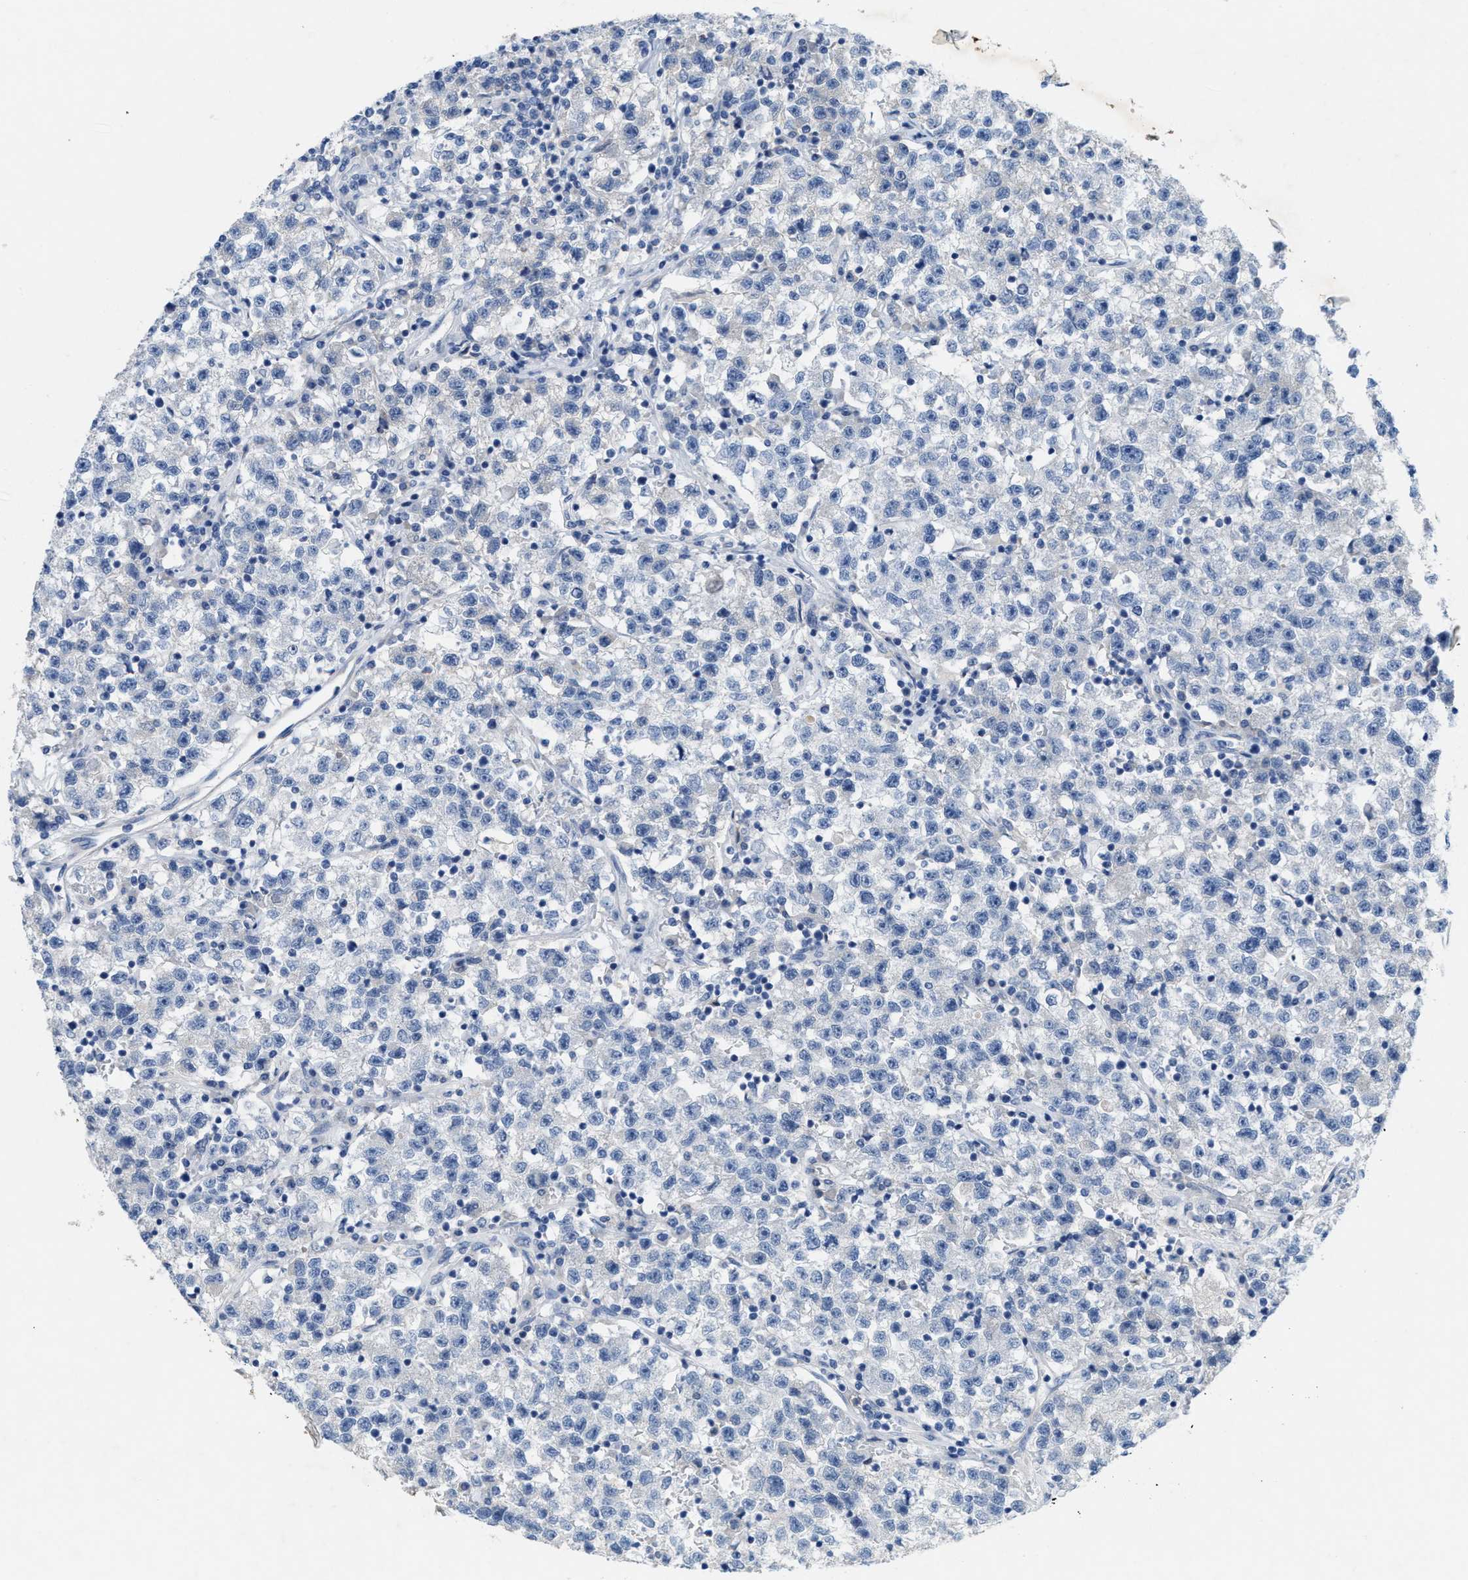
{"staining": {"intensity": "negative", "quantity": "none", "location": "none"}, "tissue": "testis cancer", "cell_type": "Tumor cells", "image_type": "cancer", "snomed": [{"axis": "morphology", "description": "Seminoma, NOS"}, {"axis": "topography", "description": "Testis"}], "caption": "A high-resolution histopathology image shows immunohistochemistry staining of testis cancer (seminoma), which displays no significant staining in tumor cells.", "gene": "CPA2", "patient": {"sex": "male", "age": 22}}